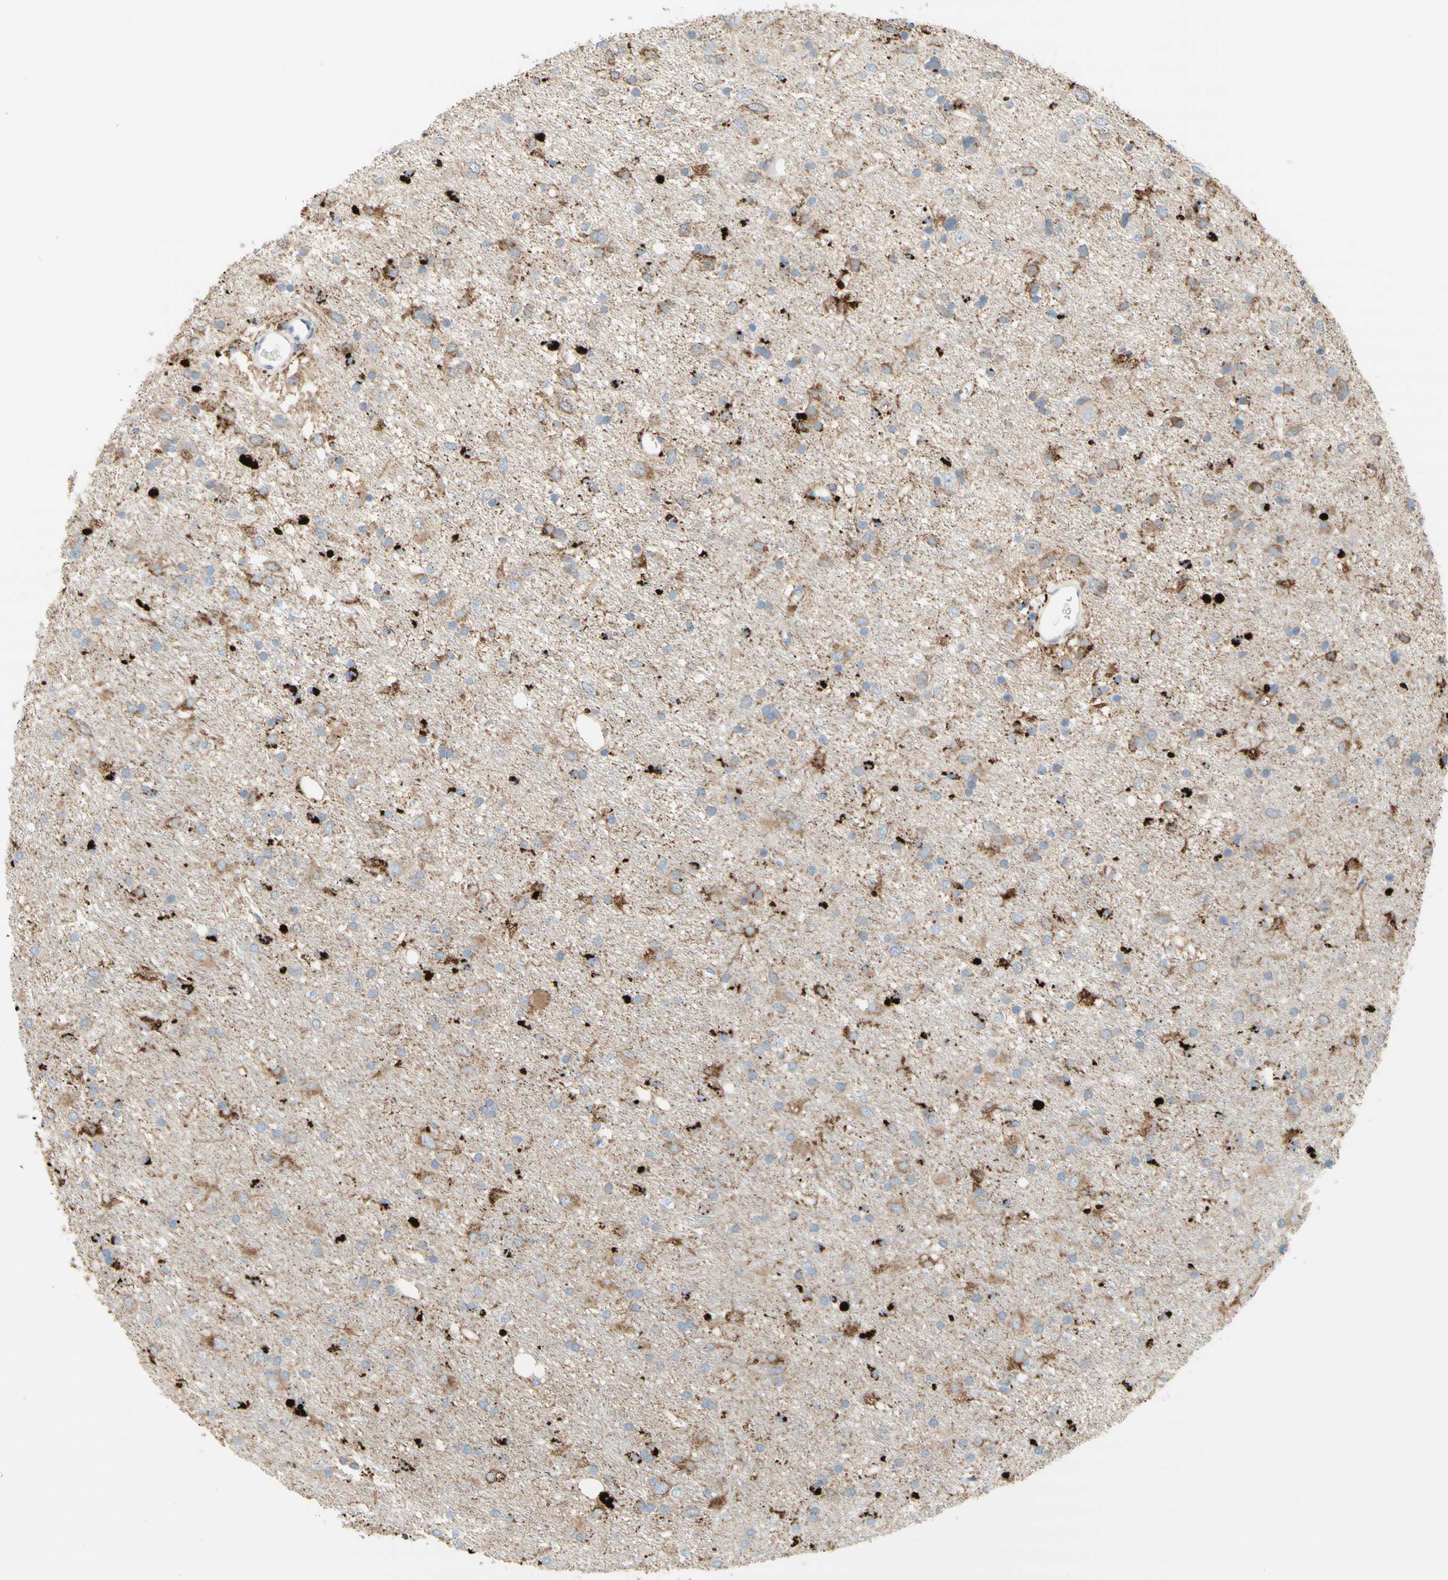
{"staining": {"intensity": "moderate", "quantity": "25%-75%", "location": "cytoplasmic/membranous"}, "tissue": "glioma", "cell_type": "Tumor cells", "image_type": "cancer", "snomed": [{"axis": "morphology", "description": "Glioma, malignant, Low grade"}, {"axis": "topography", "description": "Brain"}], "caption": "DAB (3,3'-diaminobenzidine) immunohistochemical staining of low-grade glioma (malignant) displays moderate cytoplasmic/membranous protein positivity in approximately 25%-75% of tumor cells.", "gene": "URB2", "patient": {"sex": "male", "age": 77}}